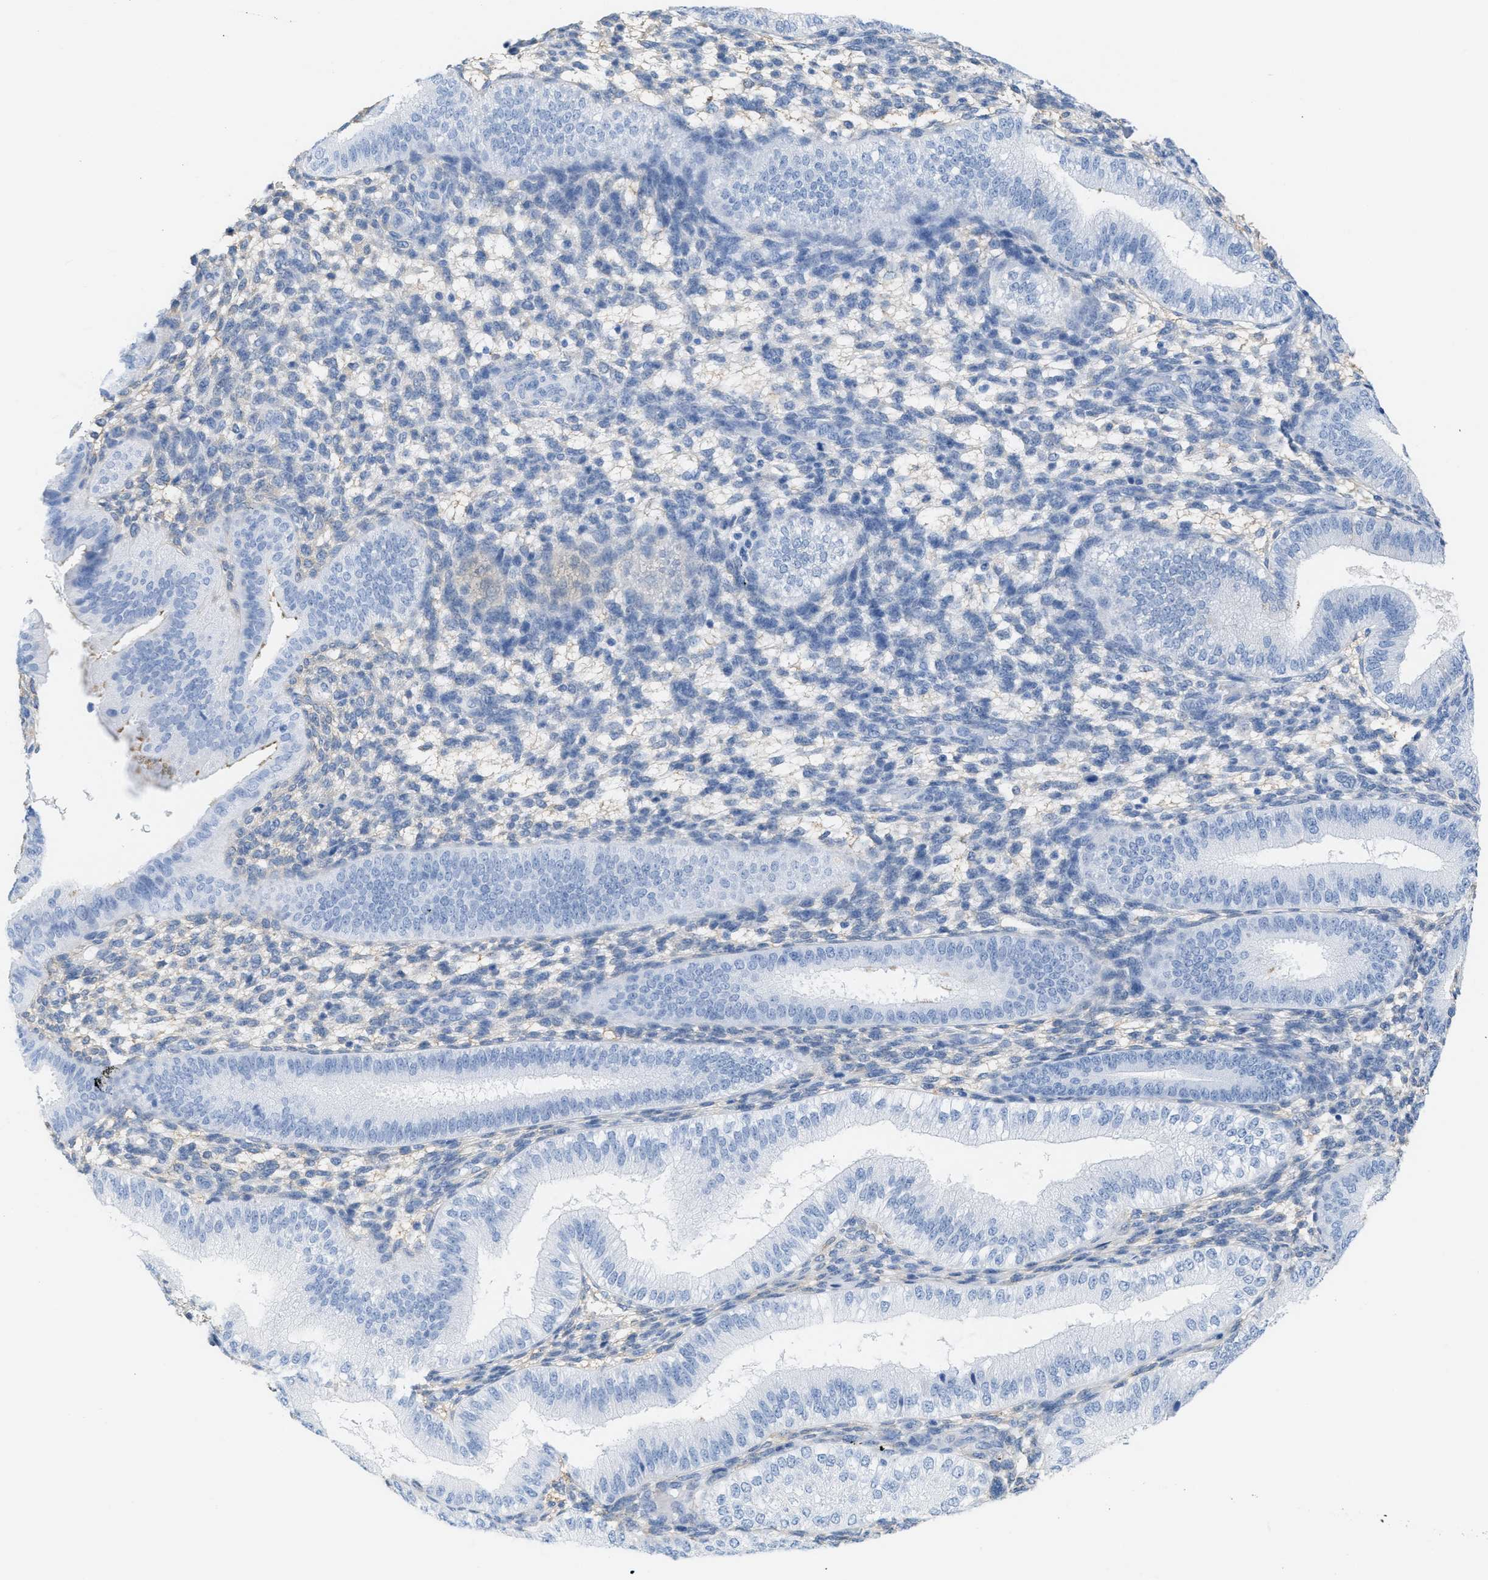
{"staining": {"intensity": "negative", "quantity": "none", "location": "none"}, "tissue": "endometrium", "cell_type": "Cells in endometrial stroma", "image_type": "normal", "snomed": [{"axis": "morphology", "description": "Normal tissue, NOS"}, {"axis": "topography", "description": "Endometrium"}], "caption": "The micrograph exhibits no significant expression in cells in endometrial stroma of endometrium. (Brightfield microscopy of DAB IHC at high magnification).", "gene": "ASGR1", "patient": {"sex": "female", "age": 39}}